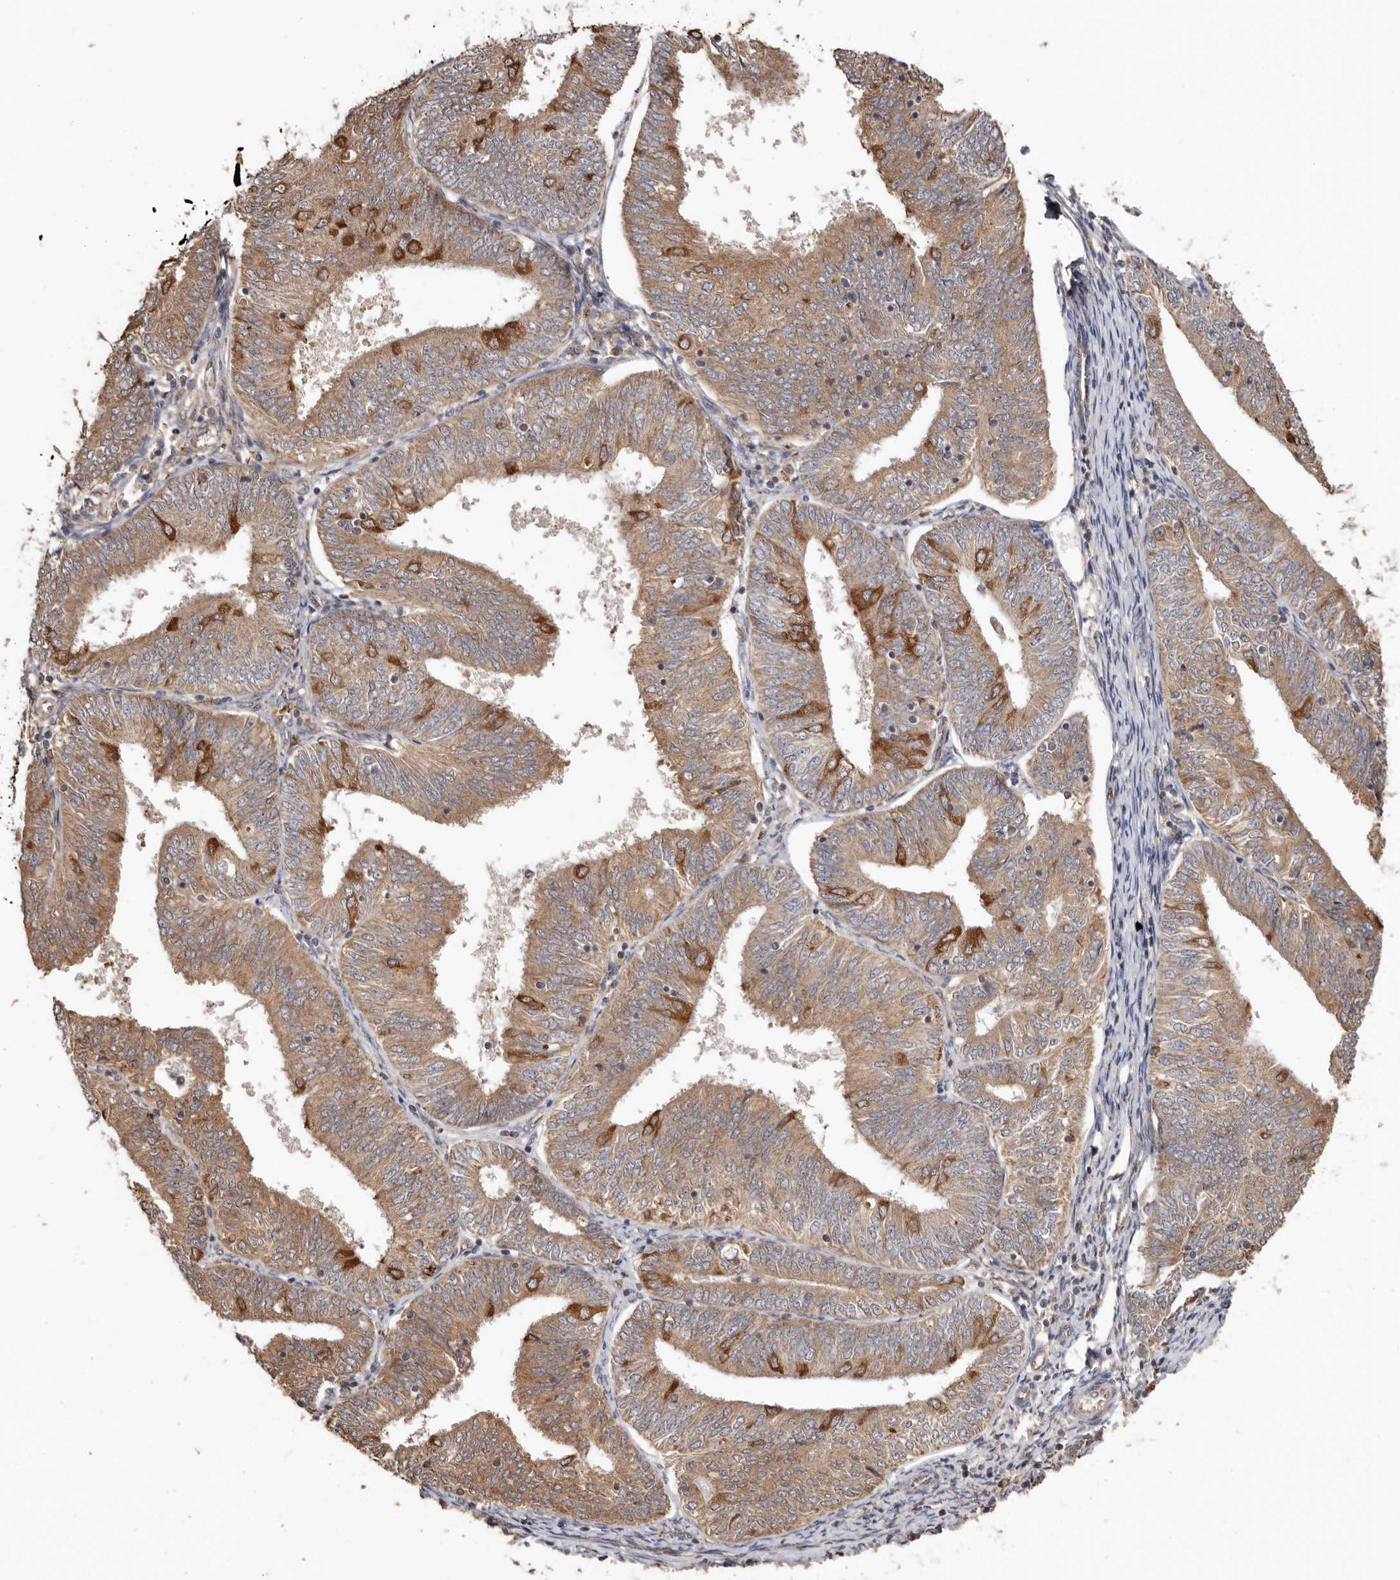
{"staining": {"intensity": "moderate", "quantity": ">75%", "location": "cytoplasmic/membranous"}, "tissue": "endometrial cancer", "cell_type": "Tumor cells", "image_type": "cancer", "snomed": [{"axis": "morphology", "description": "Adenocarcinoma, NOS"}, {"axis": "topography", "description": "Endometrium"}], "caption": "Tumor cells exhibit medium levels of moderate cytoplasmic/membranous expression in about >75% of cells in endometrial cancer. (IHC, brightfield microscopy, high magnification).", "gene": "RSPO2", "patient": {"sex": "female", "age": 58}}